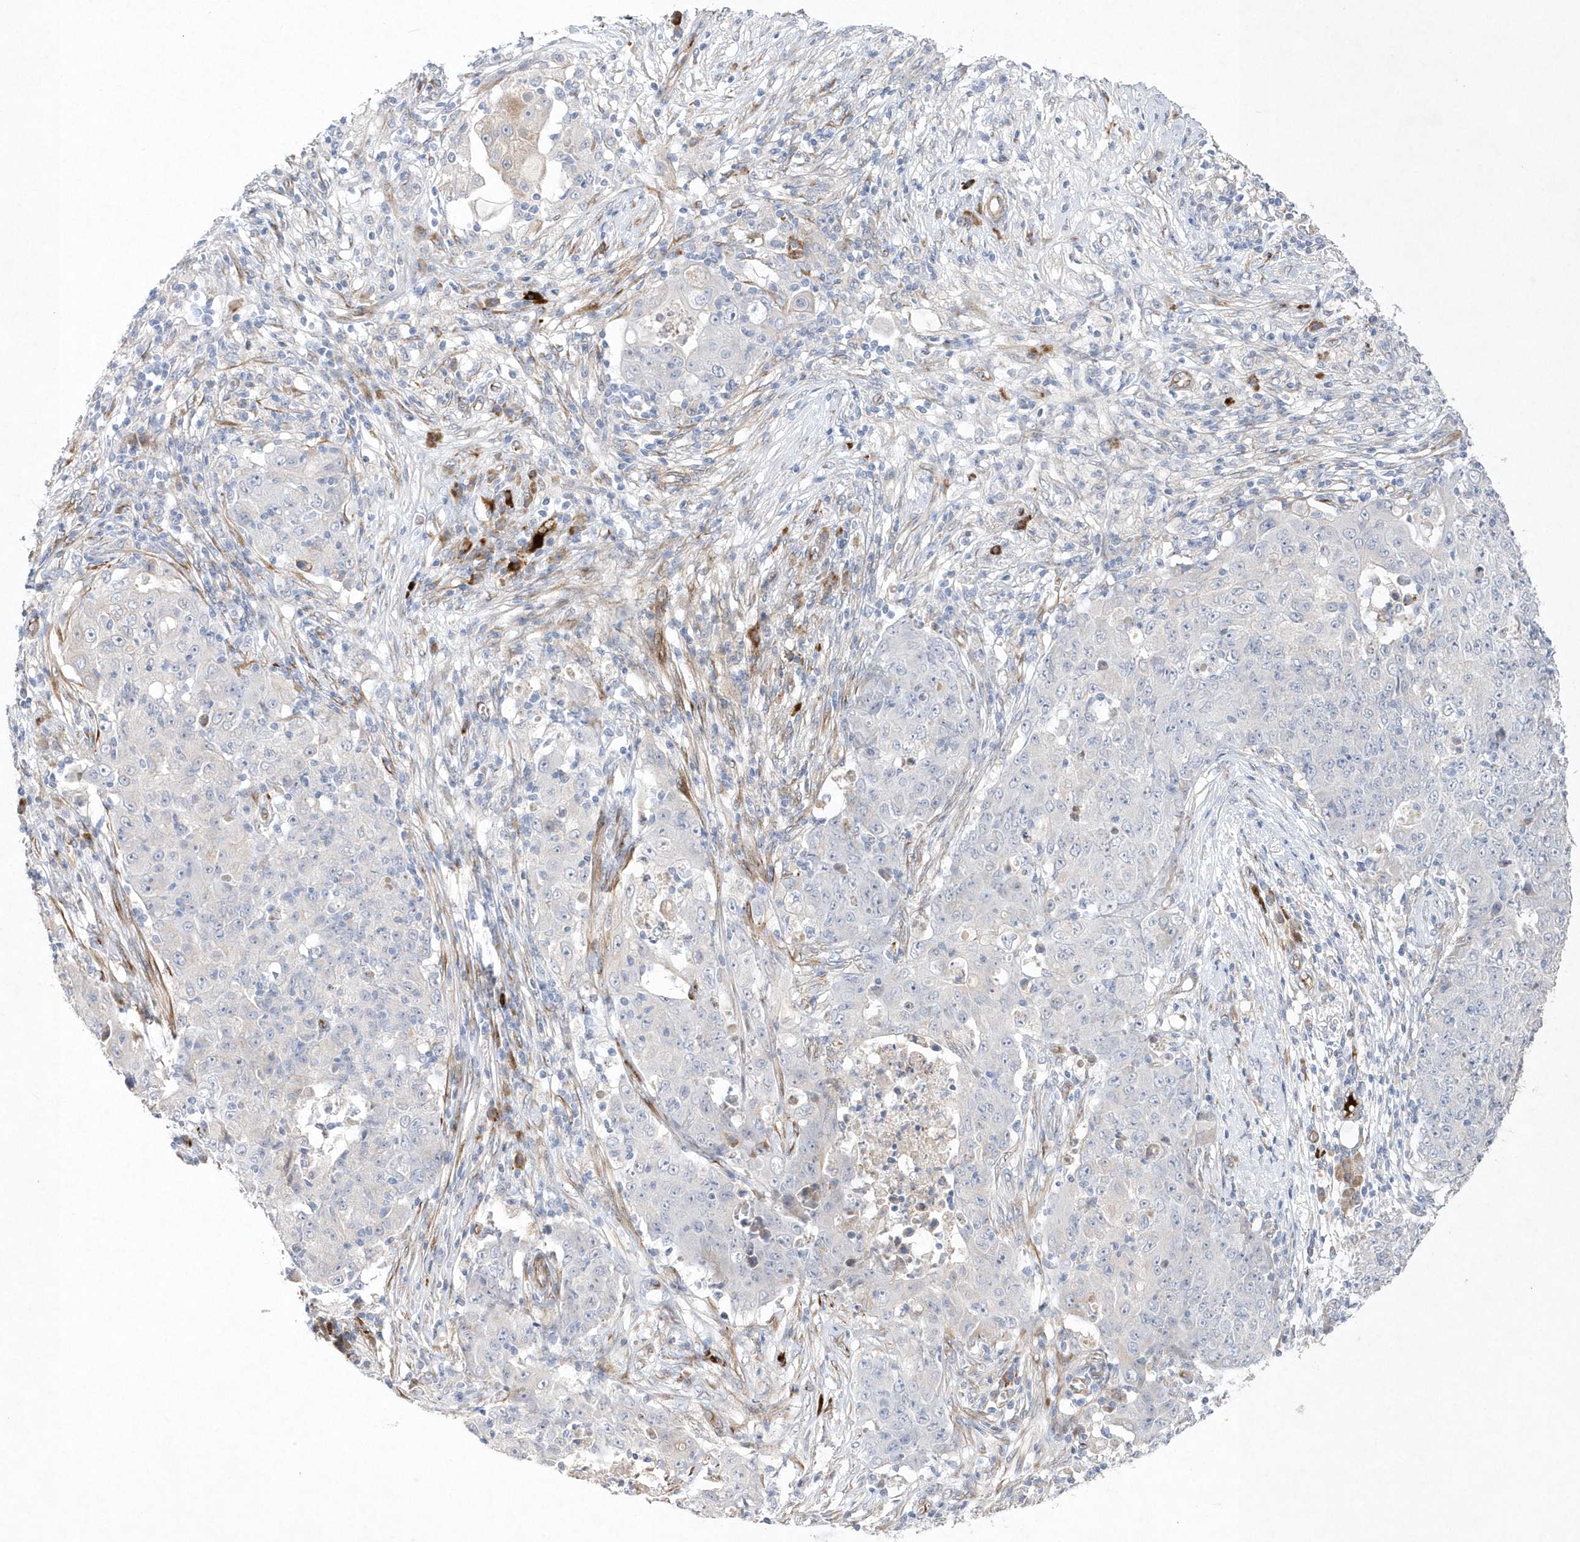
{"staining": {"intensity": "negative", "quantity": "none", "location": "none"}, "tissue": "ovarian cancer", "cell_type": "Tumor cells", "image_type": "cancer", "snomed": [{"axis": "morphology", "description": "Carcinoma, endometroid"}, {"axis": "topography", "description": "Ovary"}], "caption": "A histopathology image of human ovarian cancer is negative for staining in tumor cells. (Brightfield microscopy of DAB (3,3'-diaminobenzidine) IHC at high magnification).", "gene": "TMEM132B", "patient": {"sex": "female", "age": 42}}